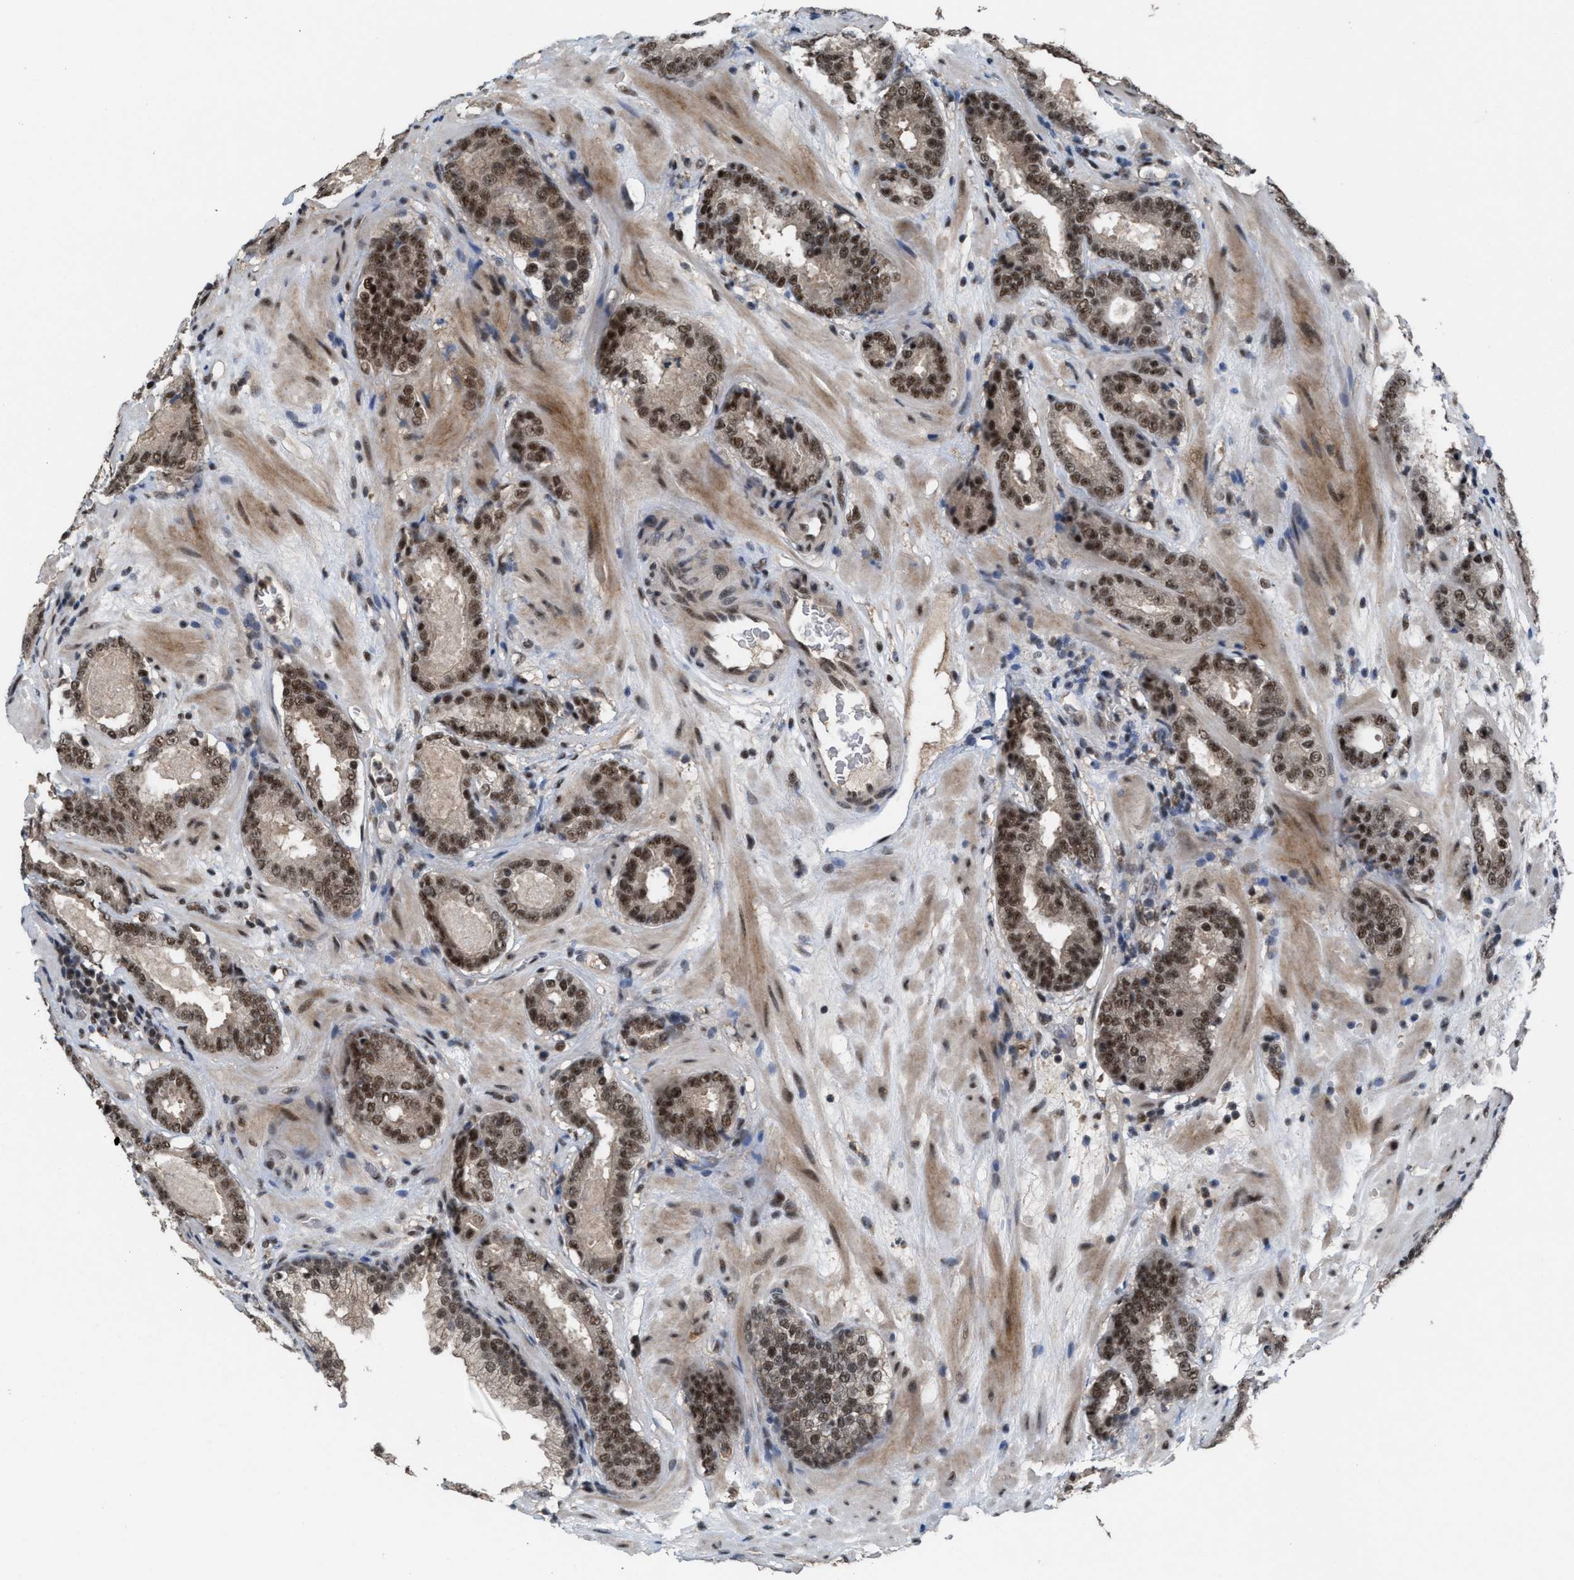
{"staining": {"intensity": "strong", "quantity": ">75%", "location": "nuclear"}, "tissue": "prostate cancer", "cell_type": "Tumor cells", "image_type": "cancer", "snomed": [{"axis": "morphology", "description": "Adenocarcinoma, Low grade"}, {"axis": "topography", "description": "Prostate"}], "caption": "Immunohistochemistry (IHC) (DAB) staining of prostate cancer shows strong nuclear protein staining in approximately >75% of tumor cells.", "gene": "PRPF4", "patient": {"sex": "male", "age": 69}}